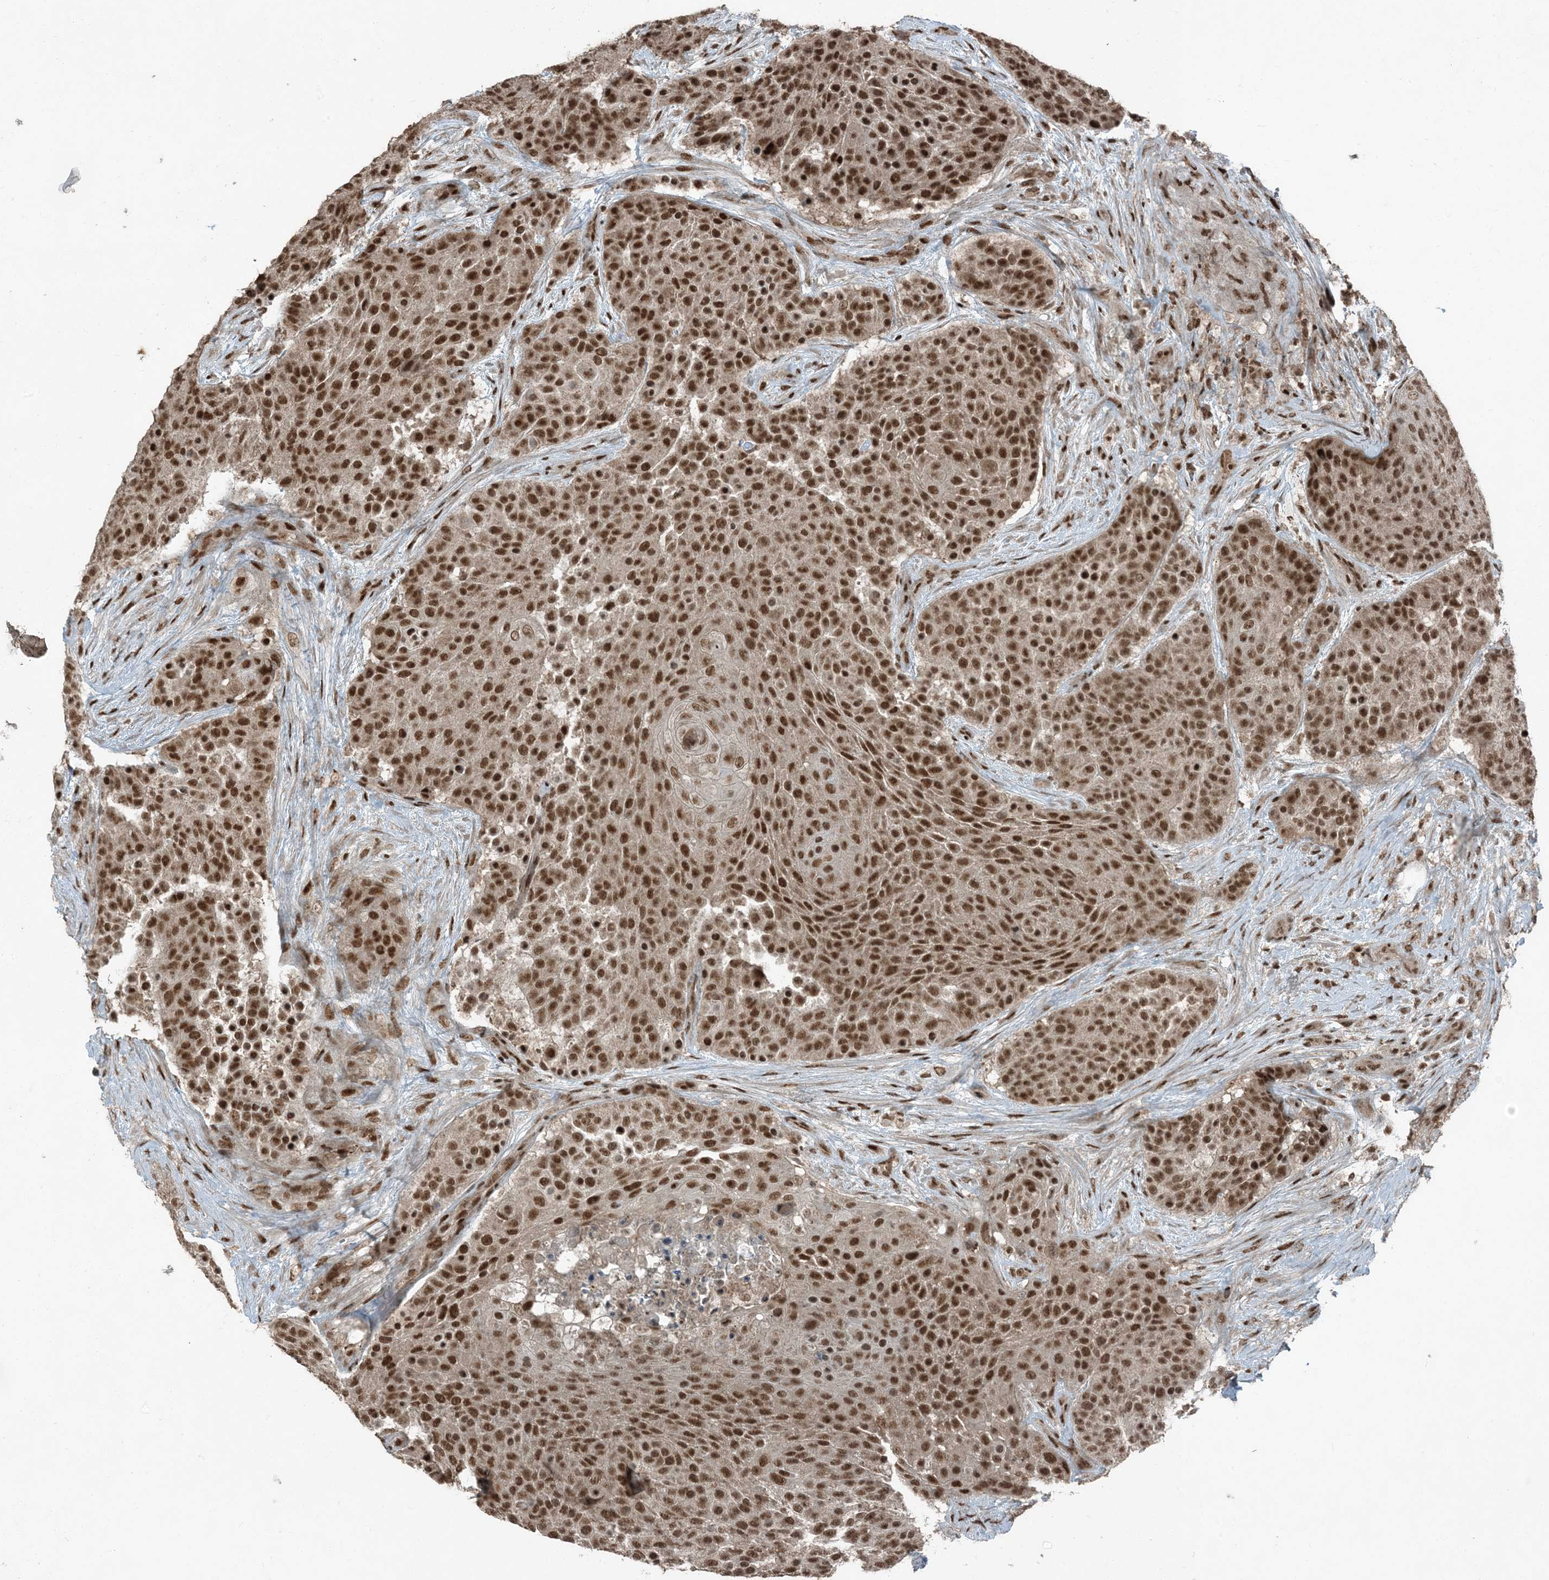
{"staining": {"intensity": "strong", "quantity": ">75%", "location": "nuclear"}, "tissue": "urothelial cancer", "cell_type": "Tumor cells", "image_type": "cancer", "snomed": [{"axis": "morphology", "description": "Urothelial carcinoma, High grade"}, {"axis": "topography", "description": "Urinary bladder"}], "caption": "Protein staining of high-grade urothelial carcinoma tissue demonstrates strong nuclear expression in about >75% of tumor cells.", "gene": "TRAPPC12", "patient": {"sex": "female", "age": 63}}